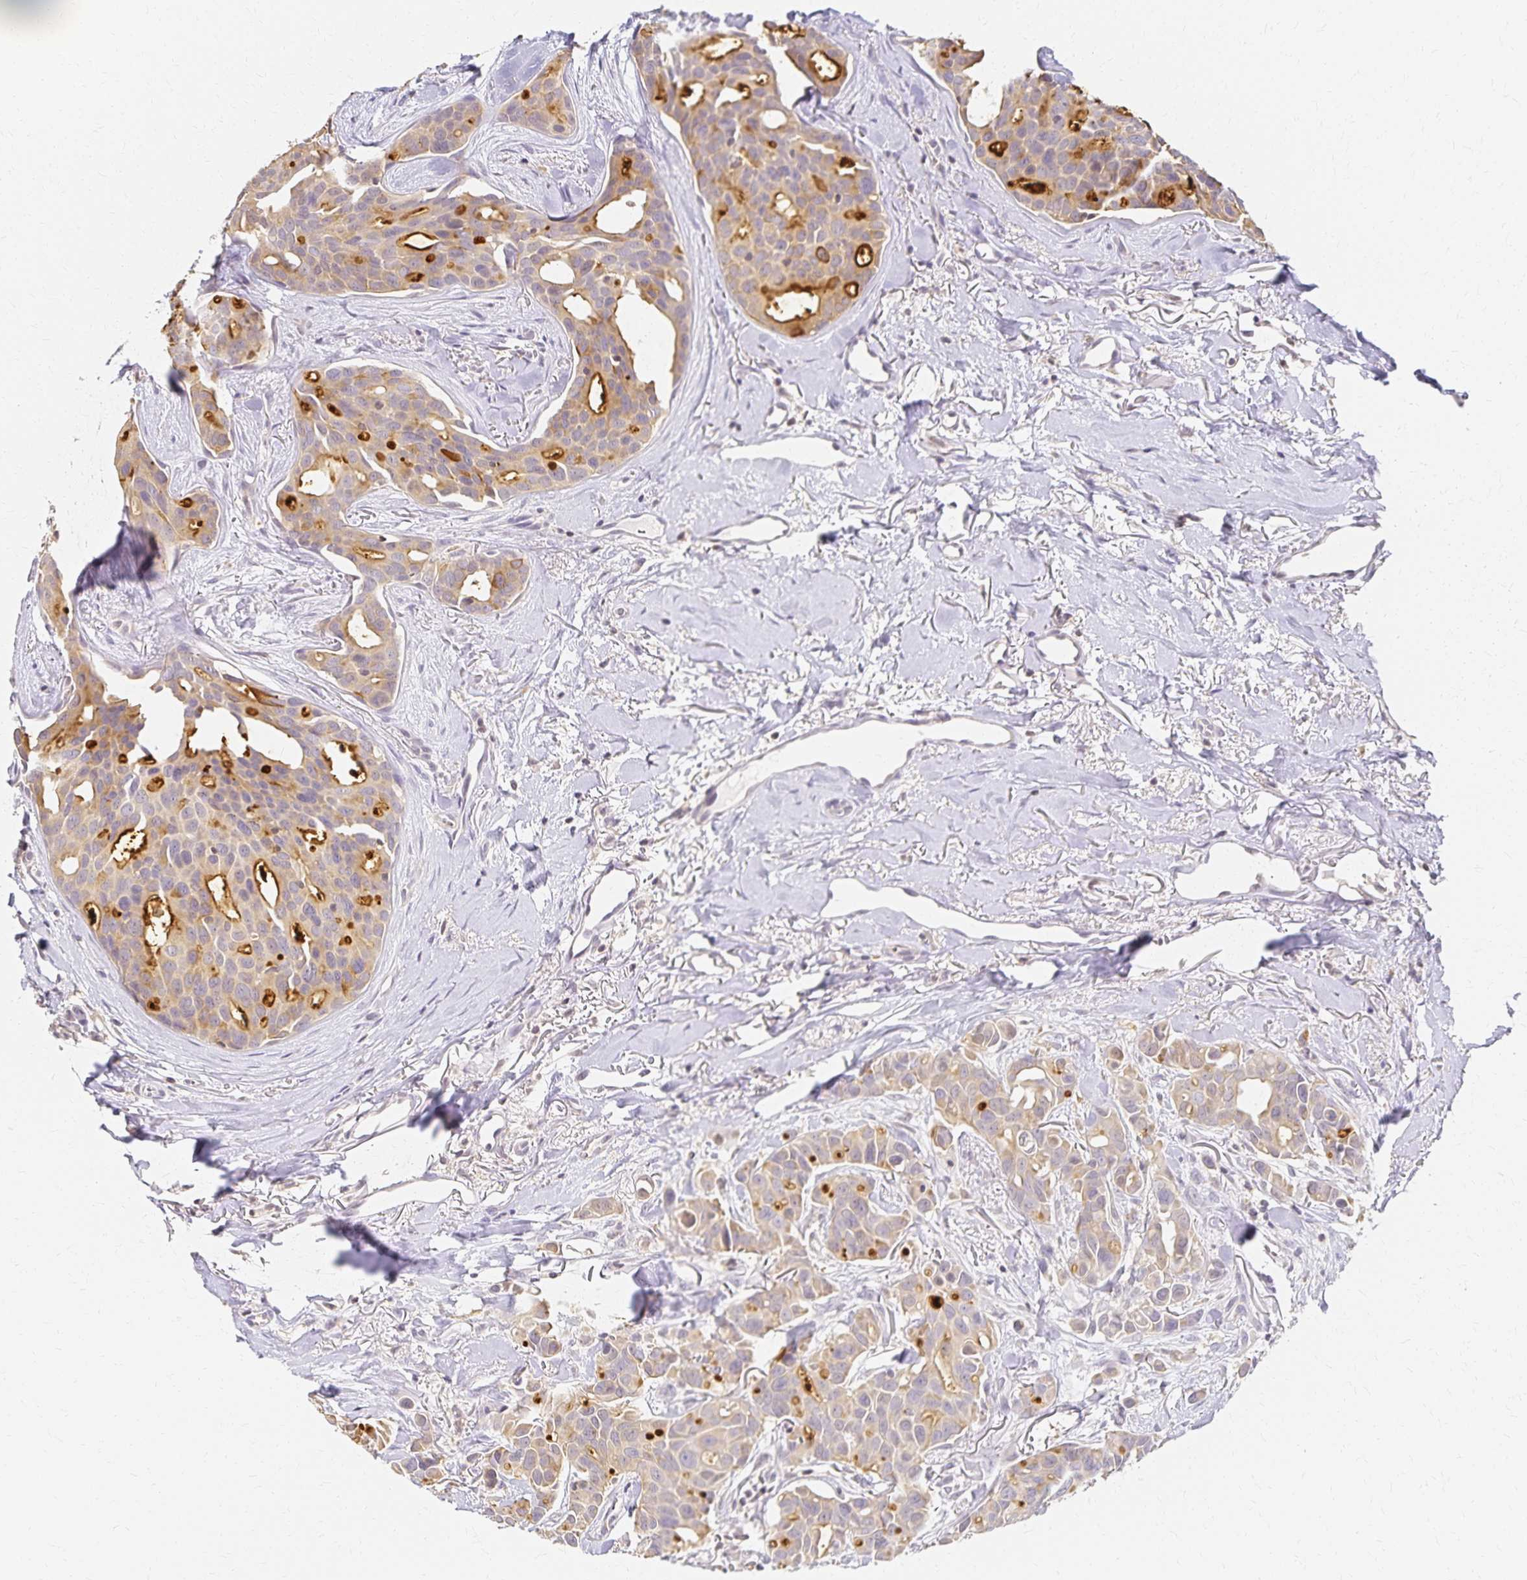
{"staining": {"intensity": "moderate", "quantity": "25%-75%", "location": "cytoplasmic/membranous"}, "tissue": "breast cancer", "cell_type": "Tumor cells", "image_type": "cancer", "snomed": [{"axis": "morphology", "description": "Duct carcinoma"}, {"axis": "topography", "description": "Breast"}], "caption": "Brown immunohistochemical staining in human breast cancer (infiltrating ductal carcinoma) shows moderate cytoplasmic/membranous positivity in about 25%-75% of tumor cells.", "gene": "AZGP1", "patient": {"sex": "female", "age": 54}}